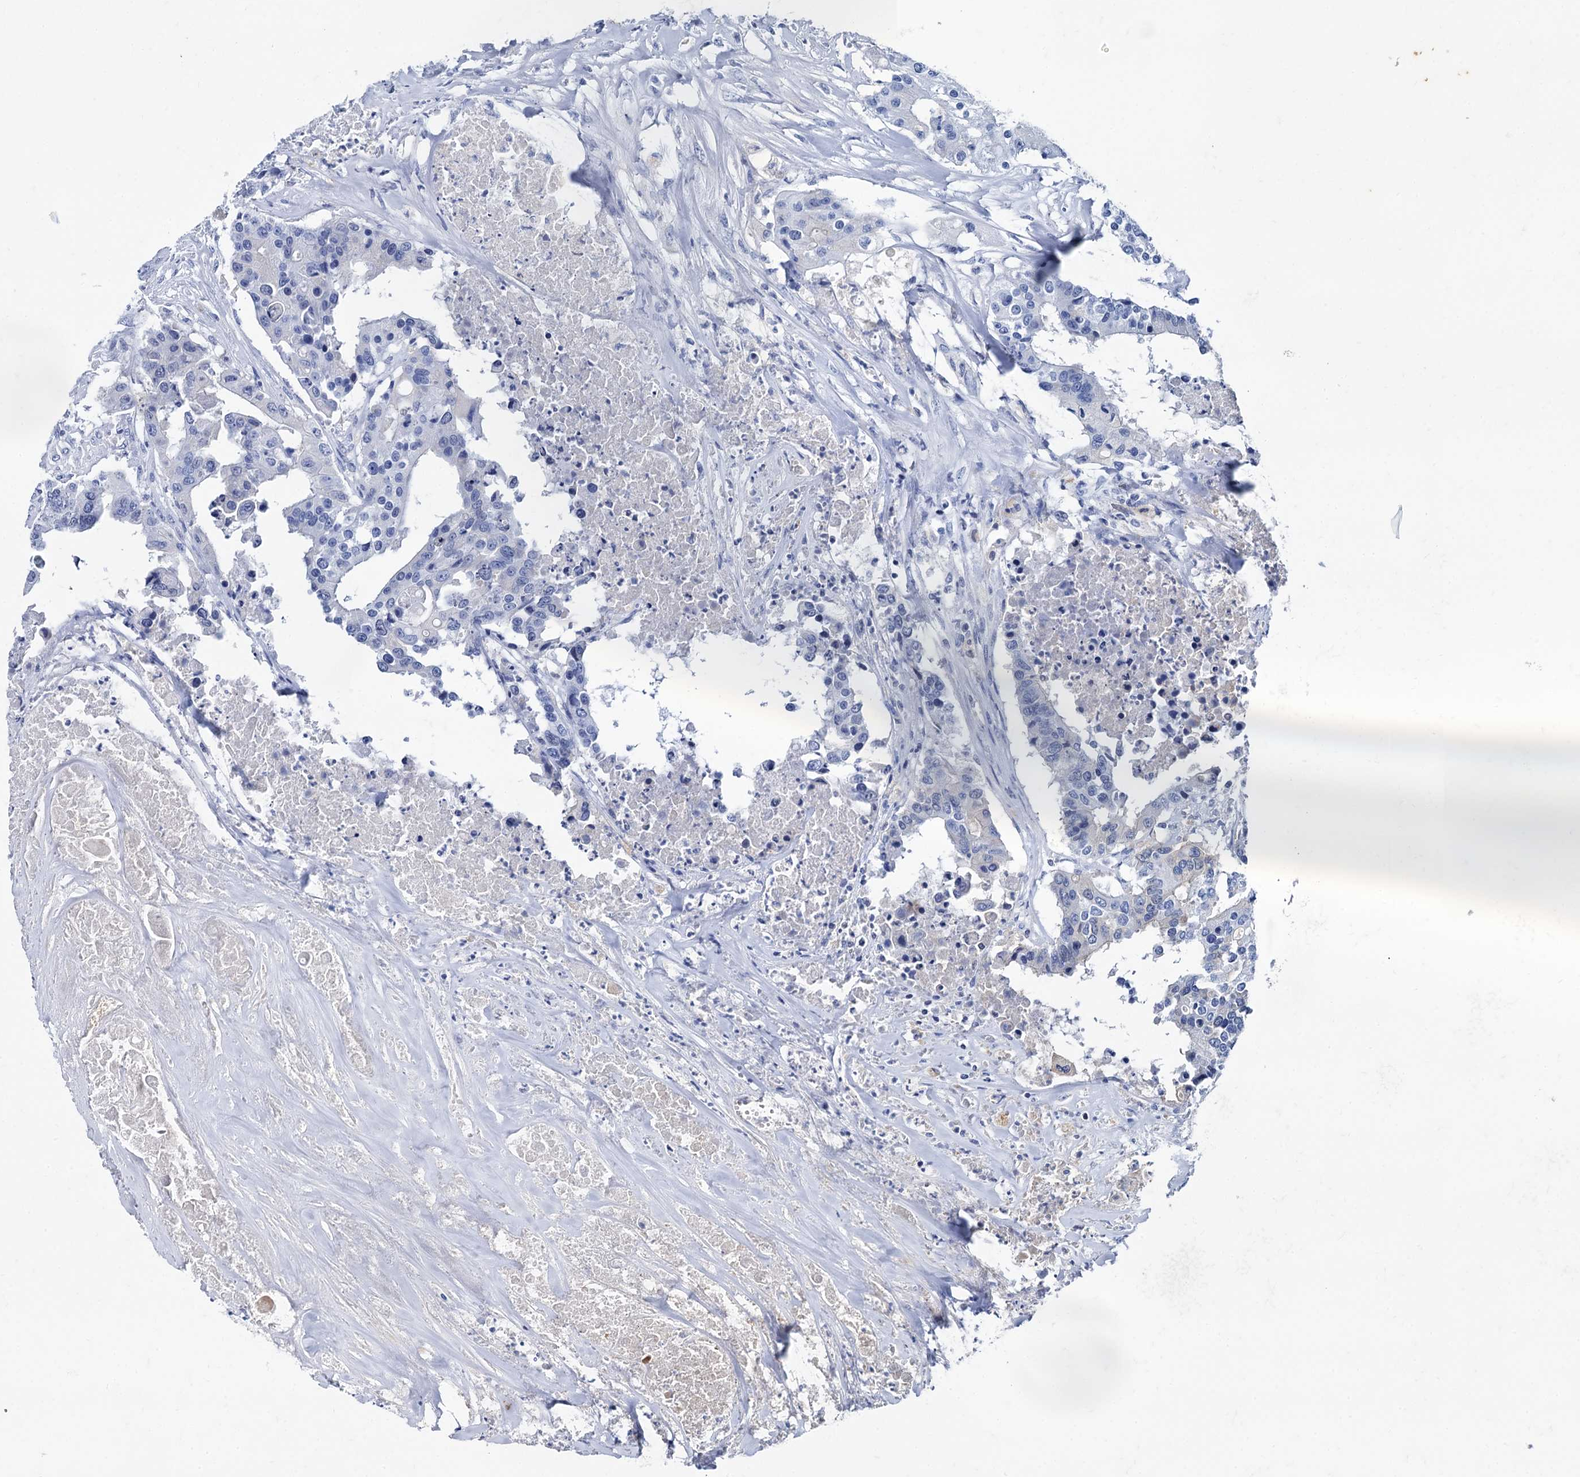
{"staining": {"intensity": "negative", "quantity": "none", "location": "none"}, "tissue": "colorectal cancer", "cell_type": "Tumor cells", "image_type": "cancer", "snomed": [{"axis": "morphology", "description": "Adenocarcinoma, NOS"}, {"axis": "topography", "description": "Colon"}], "caption": "This histopathology image is of colorectal cancer (adenocarcinoma) stained with IHC to label a protein in brown with the nuclei are counter-stained blue. There is no positivity in tumor cells. The staining is performed using DAB (3,3'-diaminobenzidine) brown chromogen with nuclei counter-stained in using hematoxylin.", "gene": "TMEM72", "patient": {"sex": "male", "age": 77}}